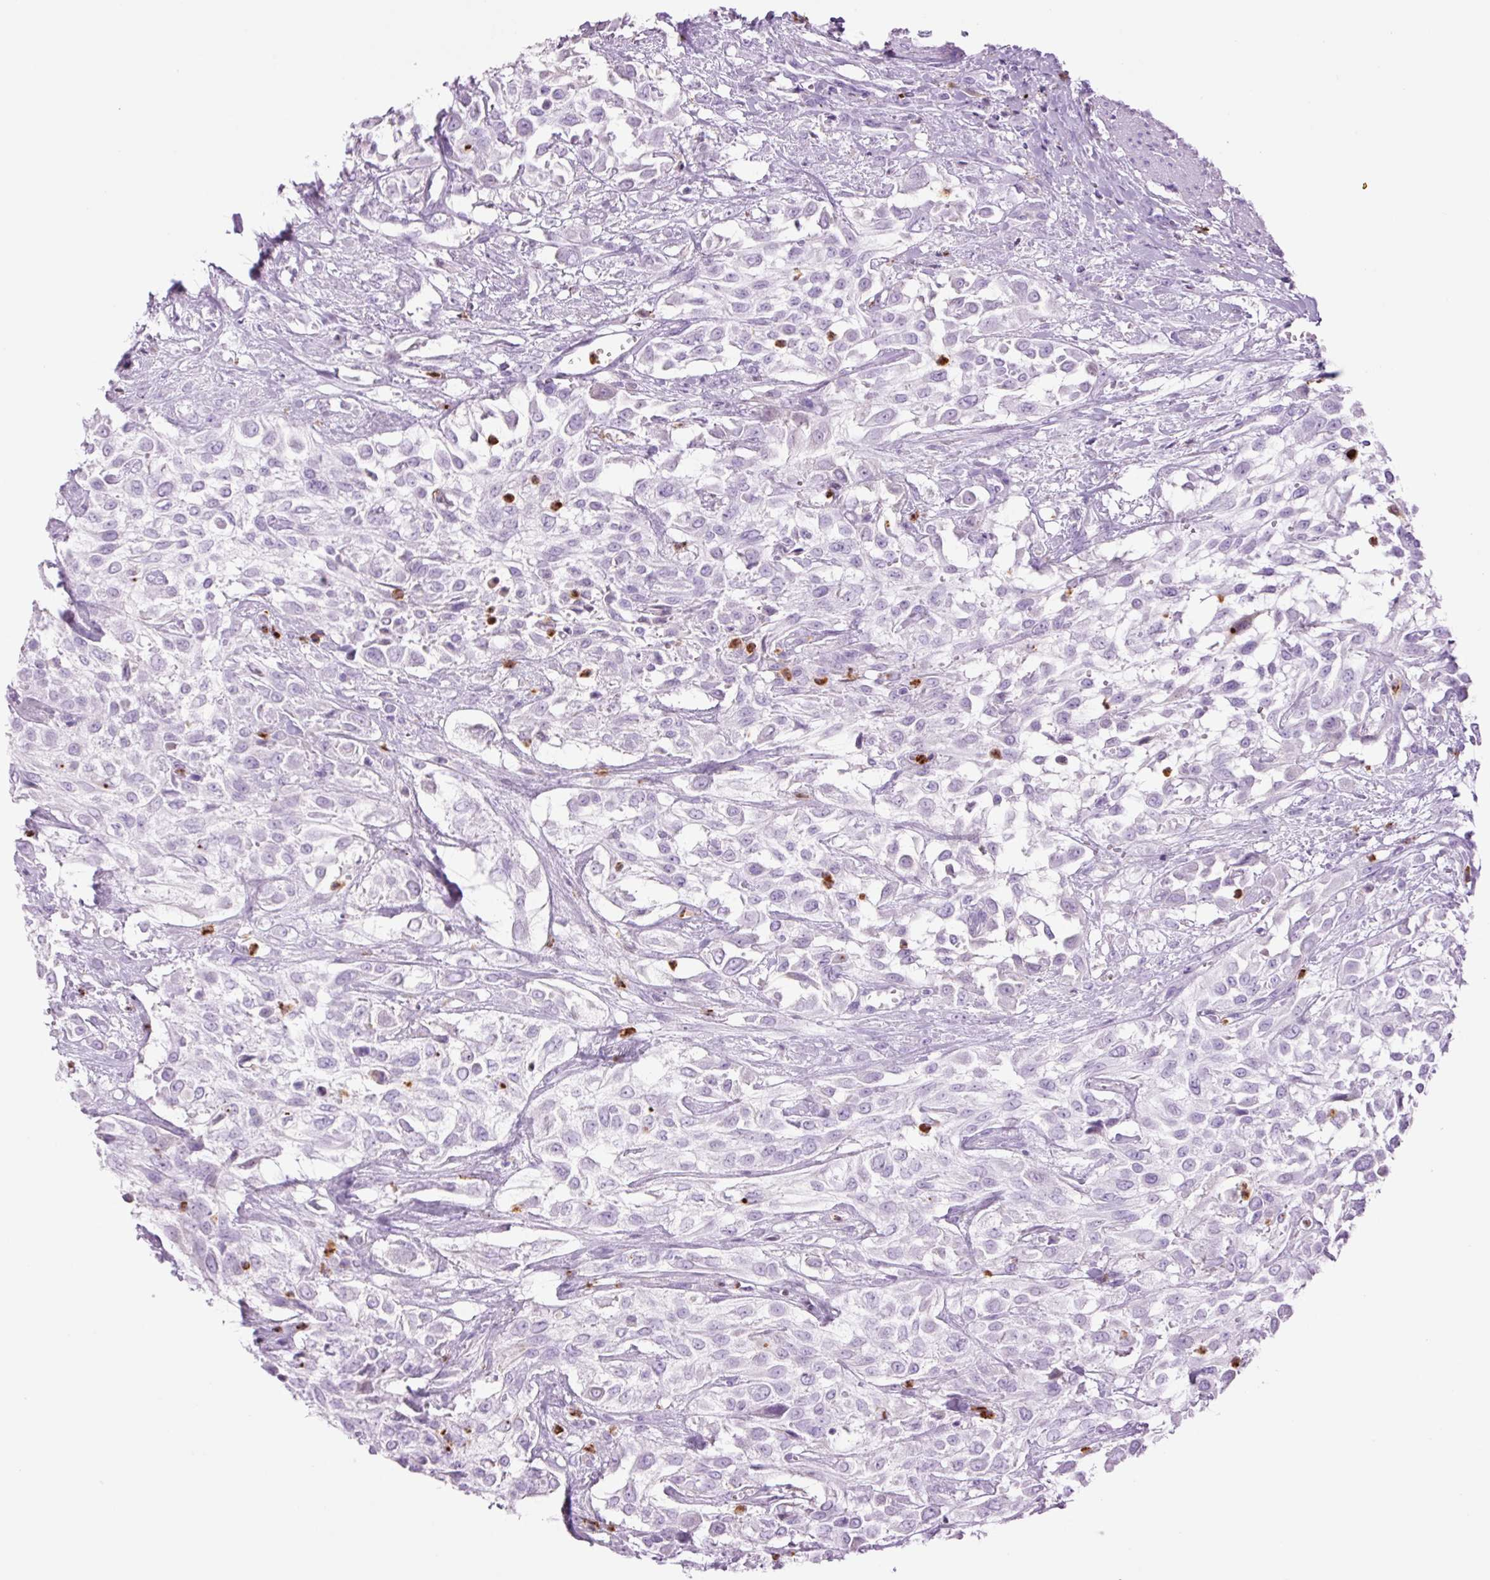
{"staining": {"intensity": "negative", "quantity": "none", "location": "none"}, "tissue": "urothelial cancer", "cell_type": "Tumor cells", "image_type": "cancer", "snomed": [{"axis": "morphology", "description": "Urothelial carcinoma, High grade"}, {"axis": "topography", "description": "Urinary bladder"}], "caption": "Urothelial cancer was stained to show a protein in brown. There is no significant positivity in tumor cells.", "gene": "LYZ", "patient": {"sex": "male", "age": 57}}